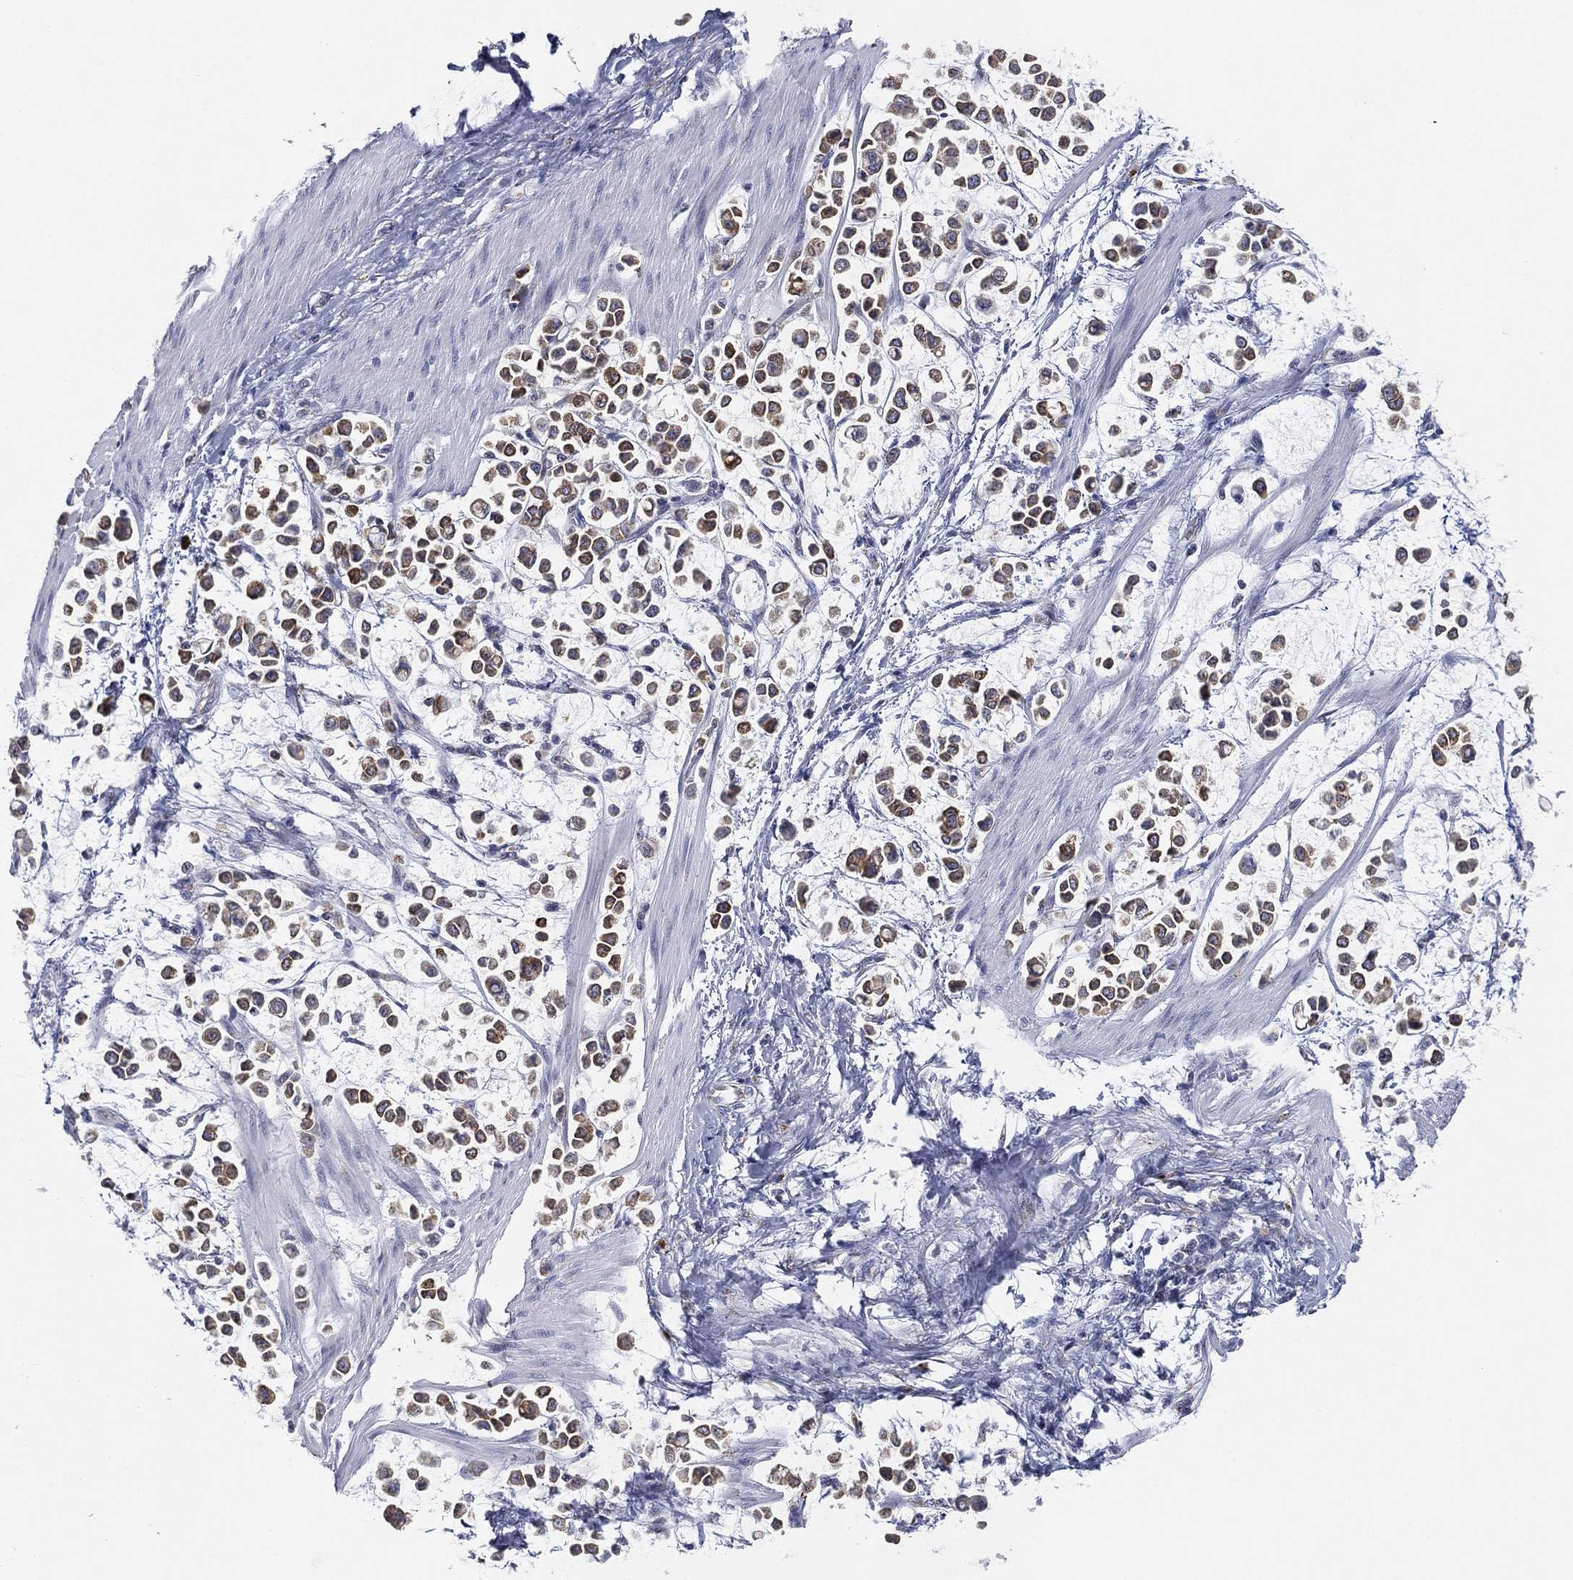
{"staining": {"intensity": "moderate", "quantity": ">75%", "location": "cytoplasmic/membranous"}, "tissue": "stomach cancer", "cell_type": "Tumor cells", "image_type": "cancer", "snomed": [{"axis": "morphology", "description": "Adenocarcinoma, NOS"}, {"axis": "topography", "description": "Stomach"}], "caption": "High-magnification brightfield microscopy of adenocarcinoma (stomach) stained with DAB (3,3'-diaminobenzidine) (brown) and counterstained with hematoxylin (blue). tumor cells exhibit moderate cytoplasmic/membranous expression is present in approximately>75% of cells.", "gene": "TICAM1", "patient": {"sex": "male", "age": 82}}